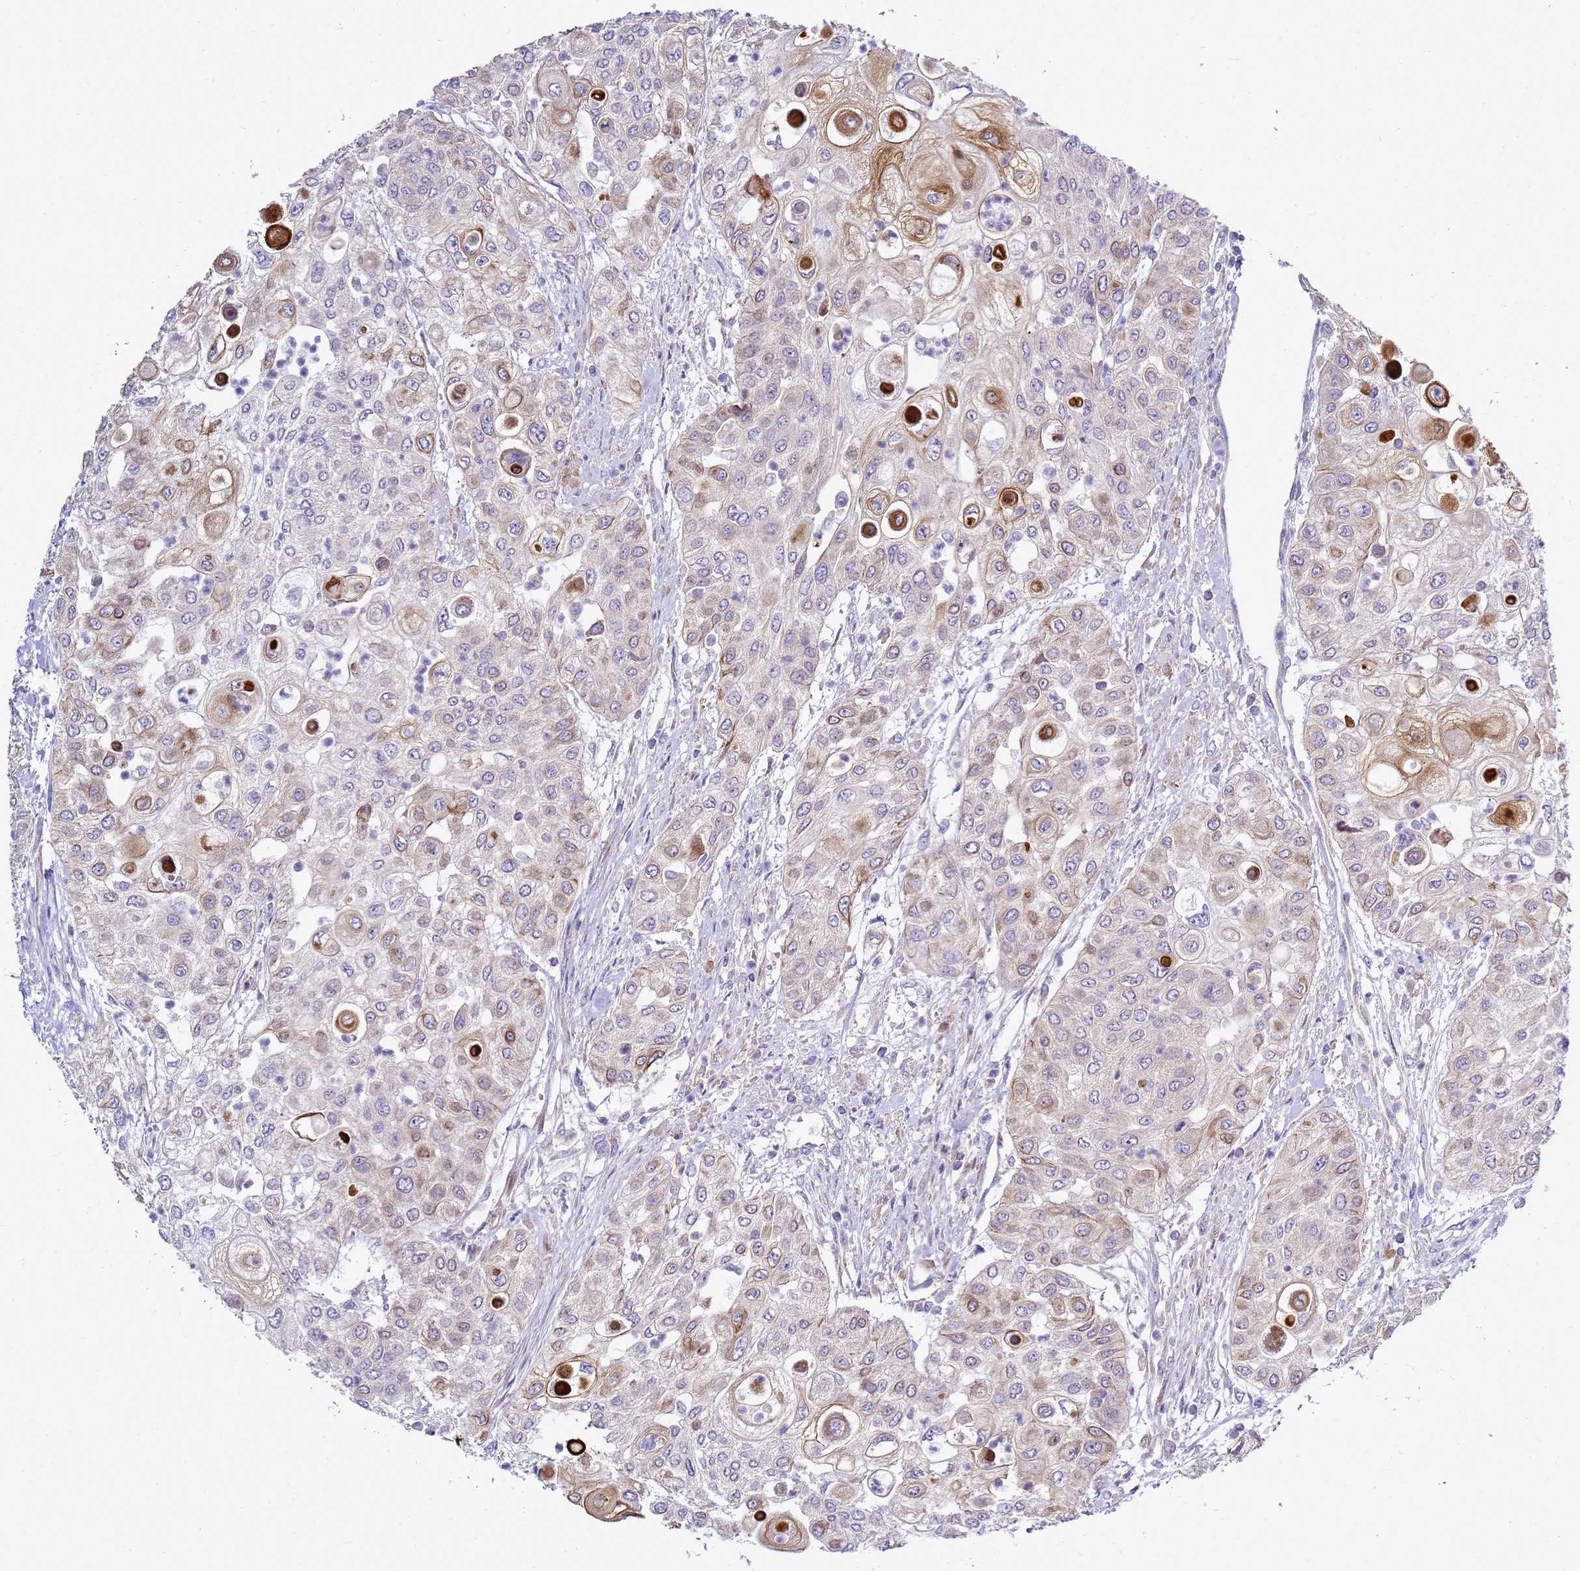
{"staining": {"intensity": "weak", "quantity": "25%-75%", "location": "cytoplasmic/membranous"}, "tissue": "urothelial cancer", "cell_type": "Tumor cells", "image_type": "cancer", "snomed": [{"axis": "morphology", "description": "Urothelial carcinoma, High grade"}, {"axis": "topography", "description": "Urinary bladder"}], "caption": "High-magnification brightfield microscopy of high-grade urothelial carcinoma stained with DAB (3,3'-diaminobenzidine) (brown) and counterstained with hematoxylin (blue). tumor cells exhibit weak cytoplasmic/membranous expression is appreciated in approximately25%-75% of cells. The staining was performed using DAB, with brown indicating positive protein expression. Nuclei are stained blue with hematoxylin.", "gene": "MON1B", "patient": {"sex": "female", "age": 79}}